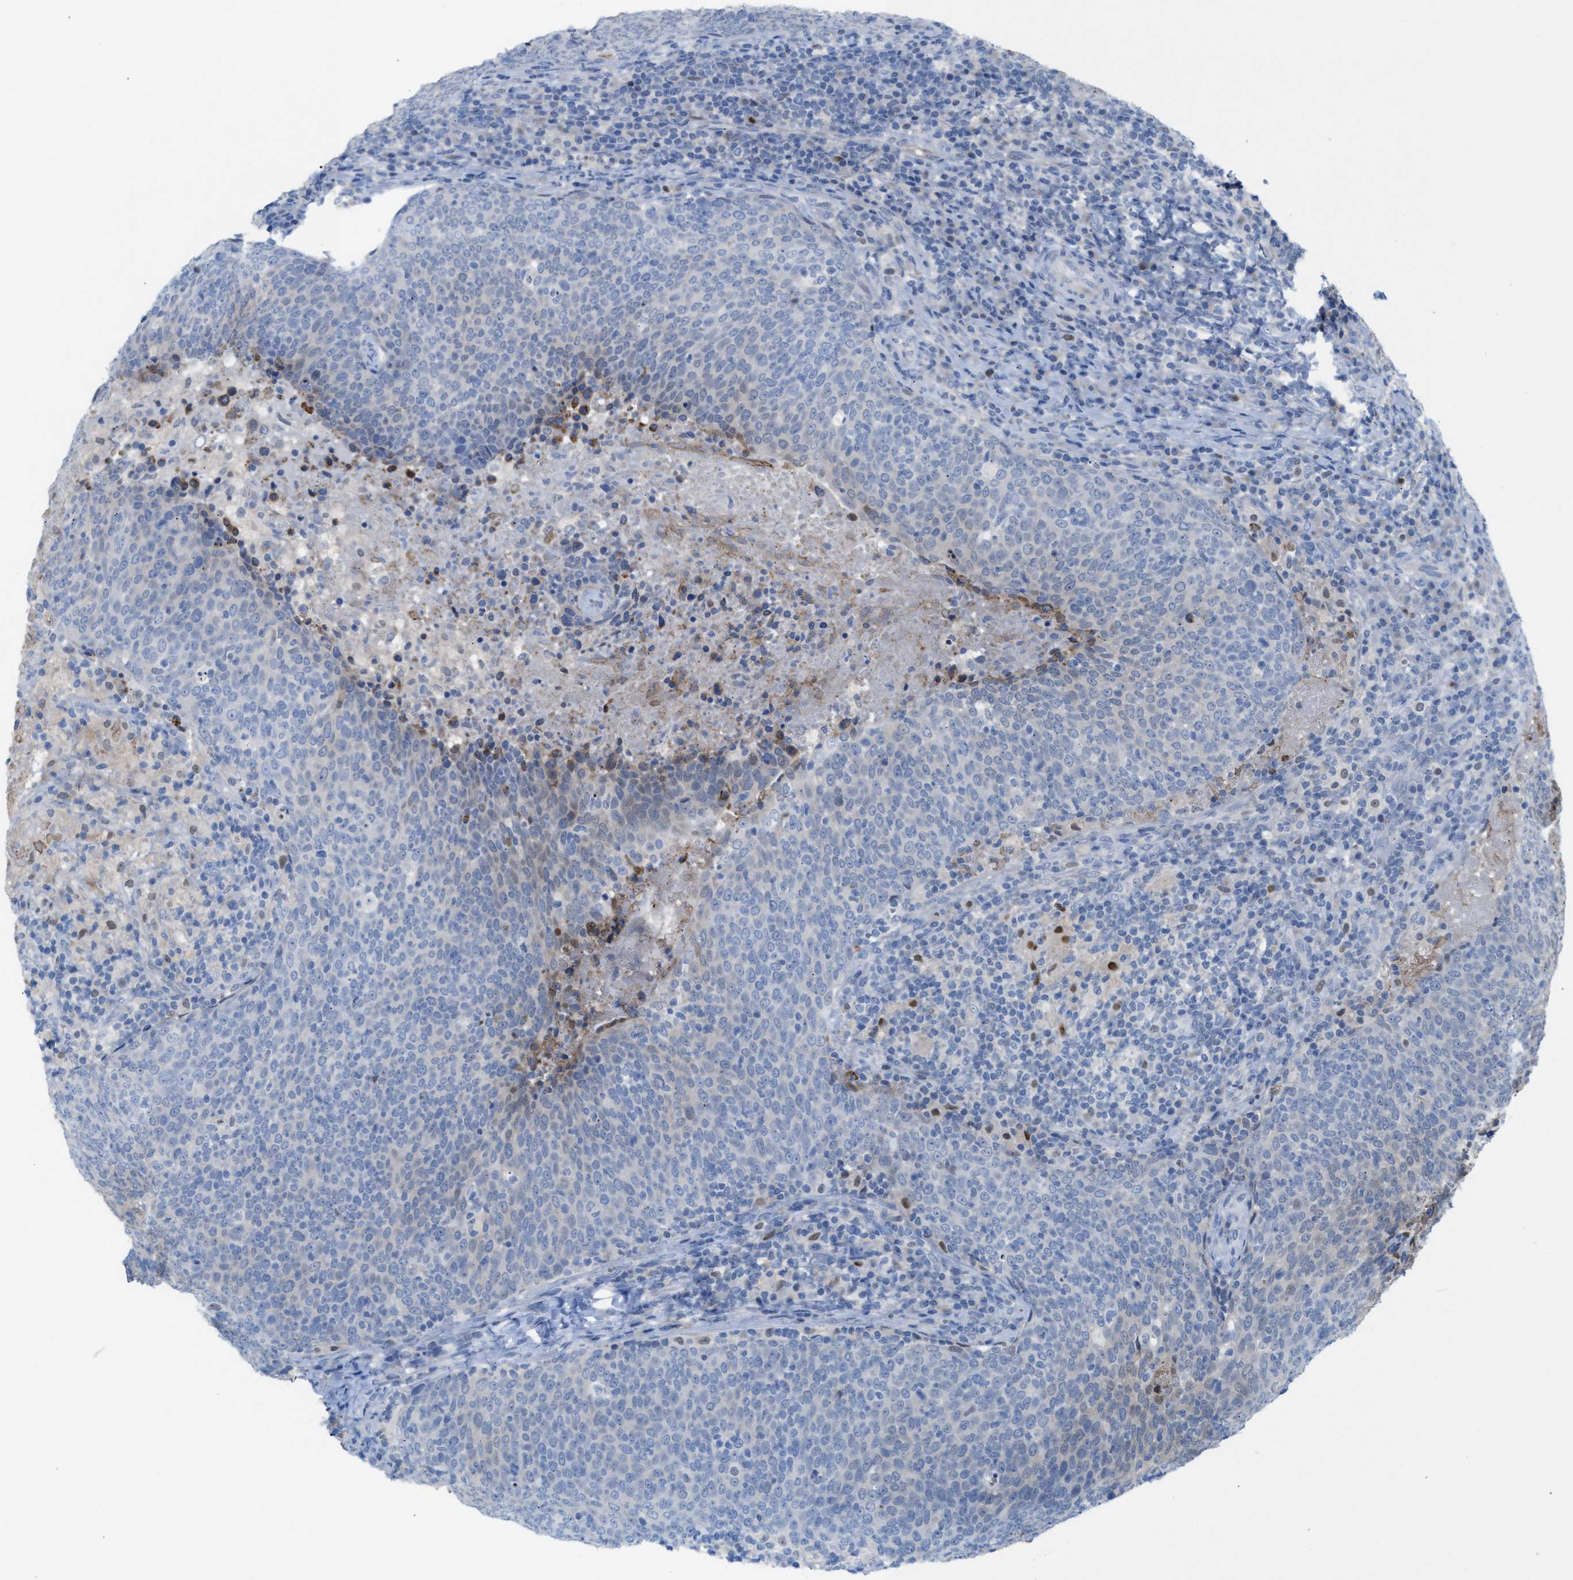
{"staining": {"intensity": "weak", "quantity": "<25%", "location": "cytoplasmic/membranous"}, "tissue": "head and neck cancer", "cell_type": "Tumor cells", "image_type": "cancer", "snomed": [{"axis": "morphology", "description": "Squamous cell carcinoma, NOS"}, {"axis": "morphology", "description": "Squamous cell carcinoma, metastatic, NOS"}, {"axis": "topography", "description": "Lymph node"}, {"axis": "topography", "description": "Head-Neck"}], "caption": "This image is of metastatic squamous cell carcinoma (head and neck) stained with immunohistochemistry to label a protein in brown with the nuclei are counter-stained blue. There is no positivity in tumor cells.", "gene": "PPM1D", "patient": {"sex": "male", "age": 62}}